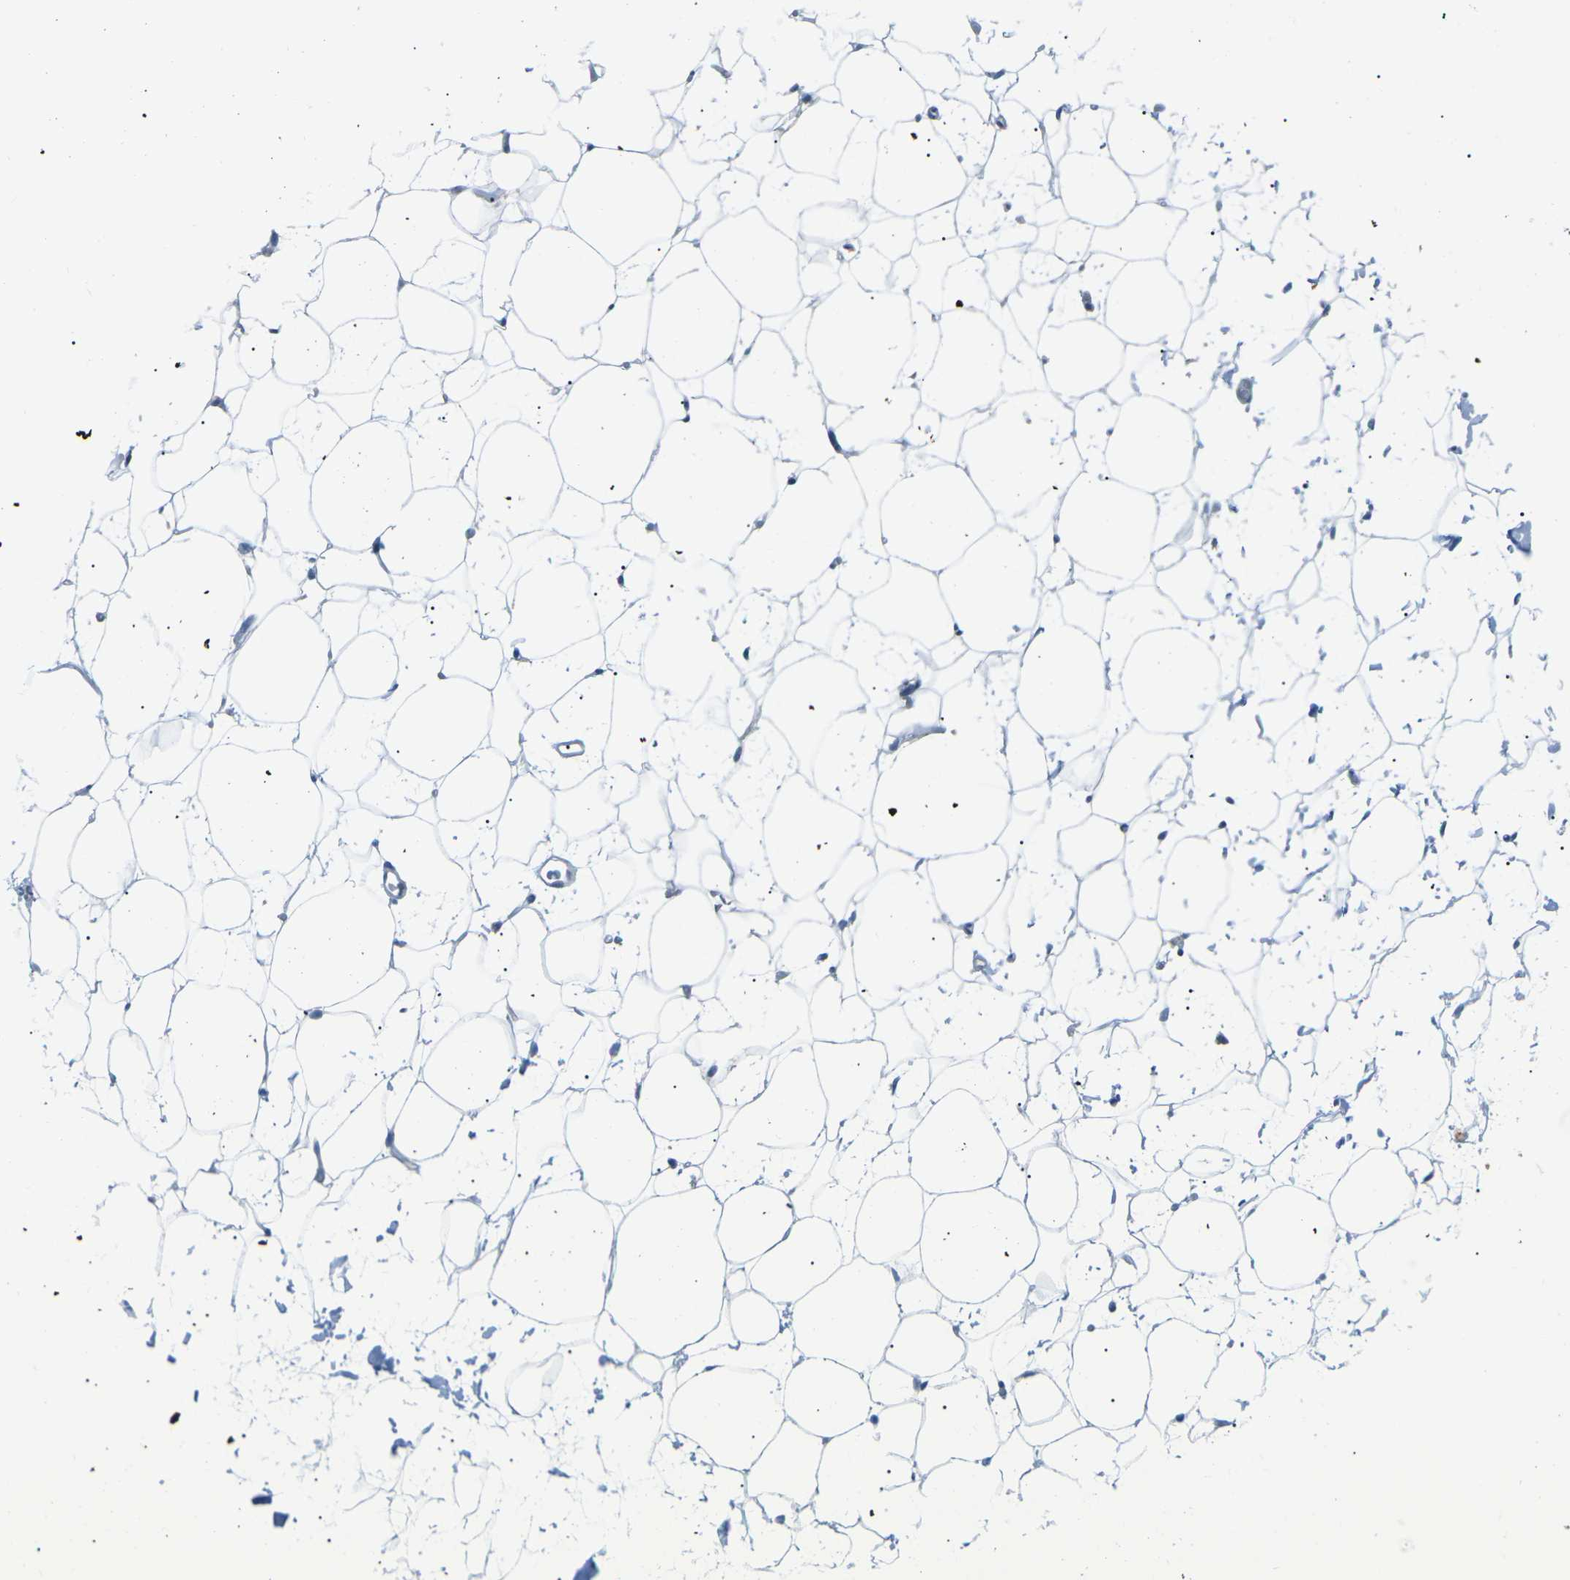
{"staining": {"intensity": "negative", "quantity": "none", "location": "none"}, "tissue": "adipose tissue", "cell_type": "Adipocytes", "image_type": "normal", "snomed": [{"axis": "morphology", "description": "Normal tissue, NOS"}, {"axis": "topography", "description": "Breast"}, {"axis": "topography", "description": "Soft tissue"}], "caption": "IHC of normal adipose tissue exhibits no positivity in adipocytes.", "gene": "PRKCA", "patient": {"sex": "female", "age": 75}}